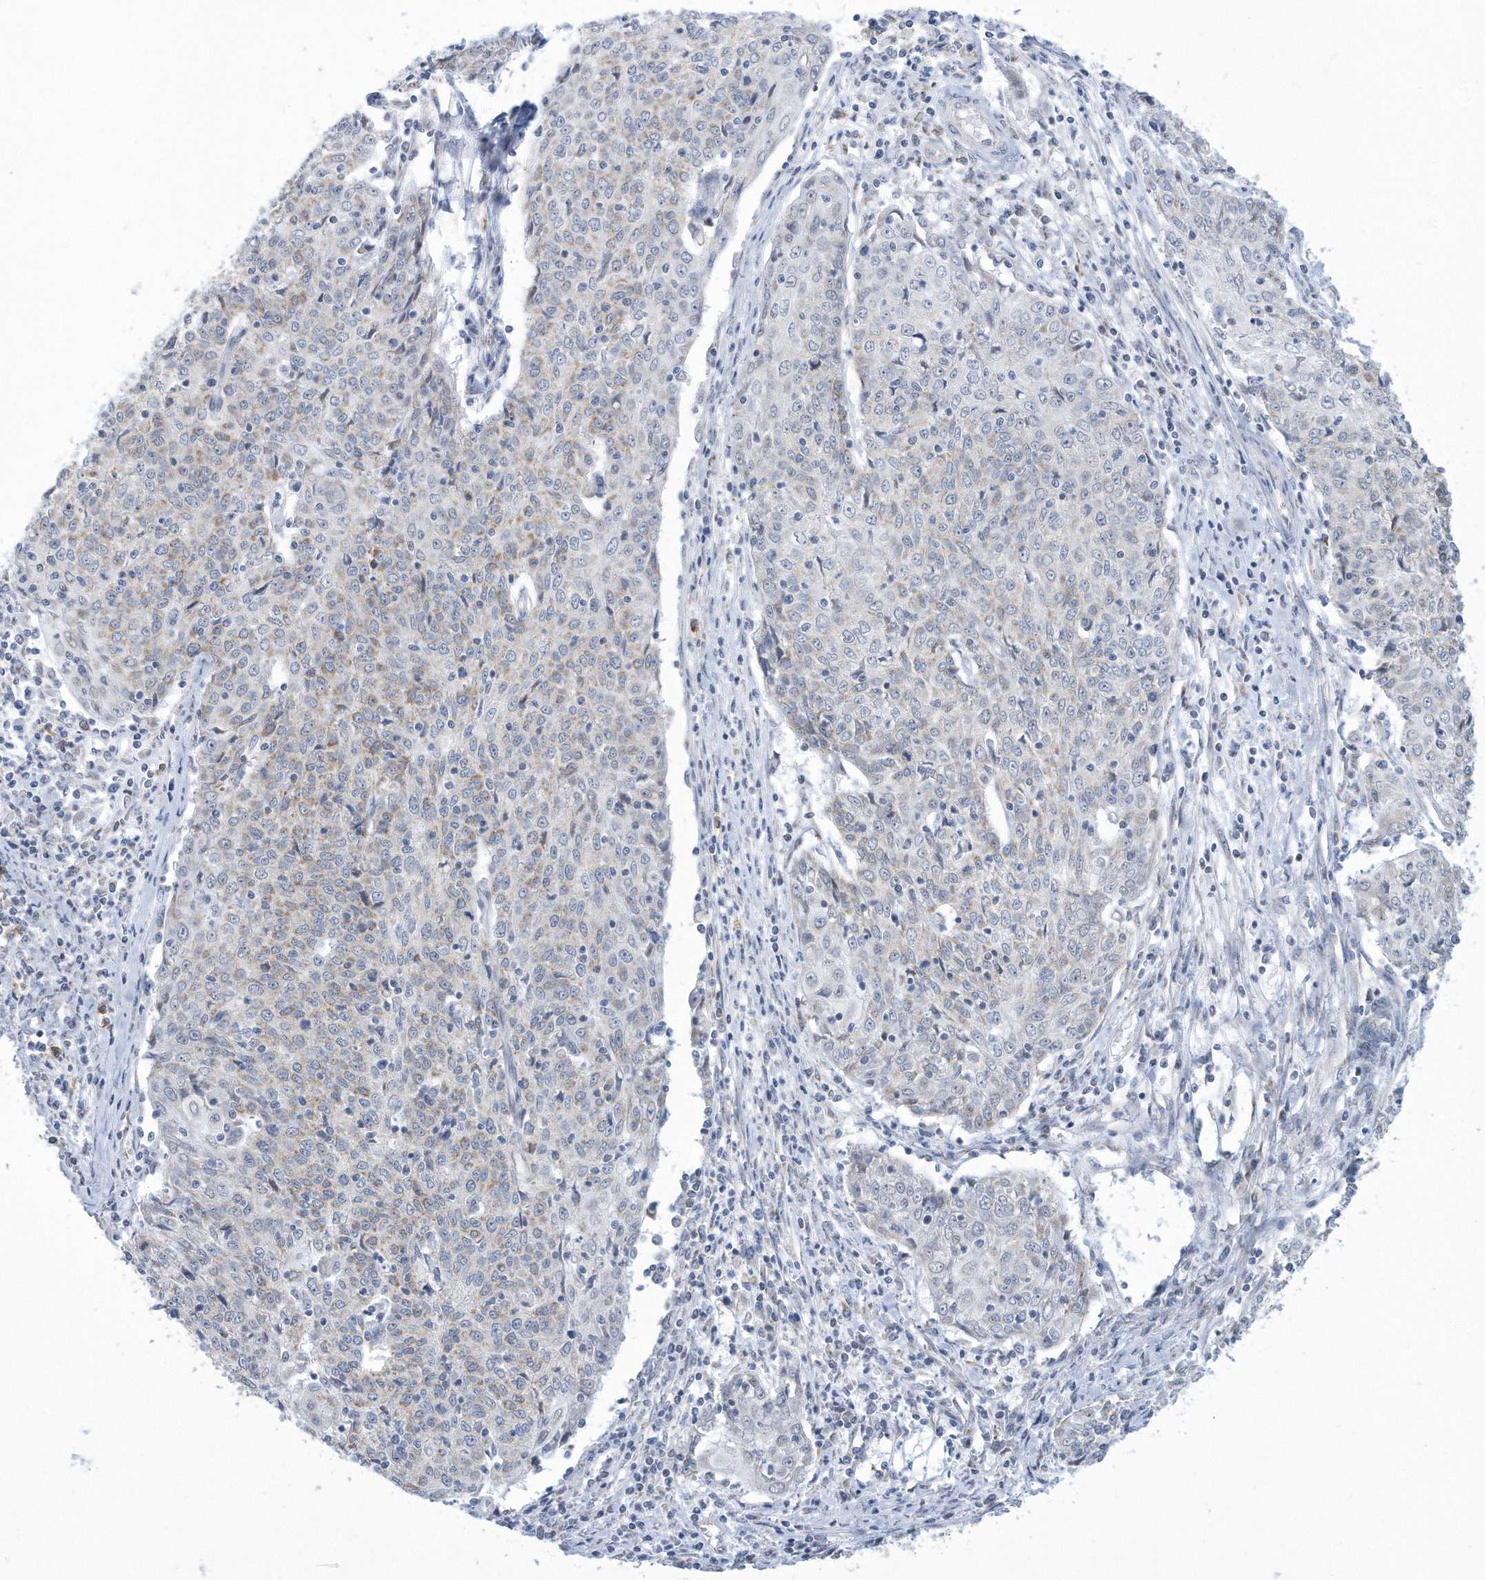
{"staining": {"intensity": "weak", "quantity": "<25%", "location": "cytoplasmic/membranous"}, "tissue": "cervical cancer", "cell_type": "Tumor cells", "image_type": "cancer", "snomed": [{"axis": "morphology", "description": "Squamous cell carcinoma, NOS"}, {"axis": "topography", "description": "Cervix"}], "caption": "DAB immunohistochemical staining of human cervical cancer (squamous cell carcinoma) displays no significant expression in tumor cells.", "gene": "ALDH6A1", "patient": {"sex": "female", "age": 48}}